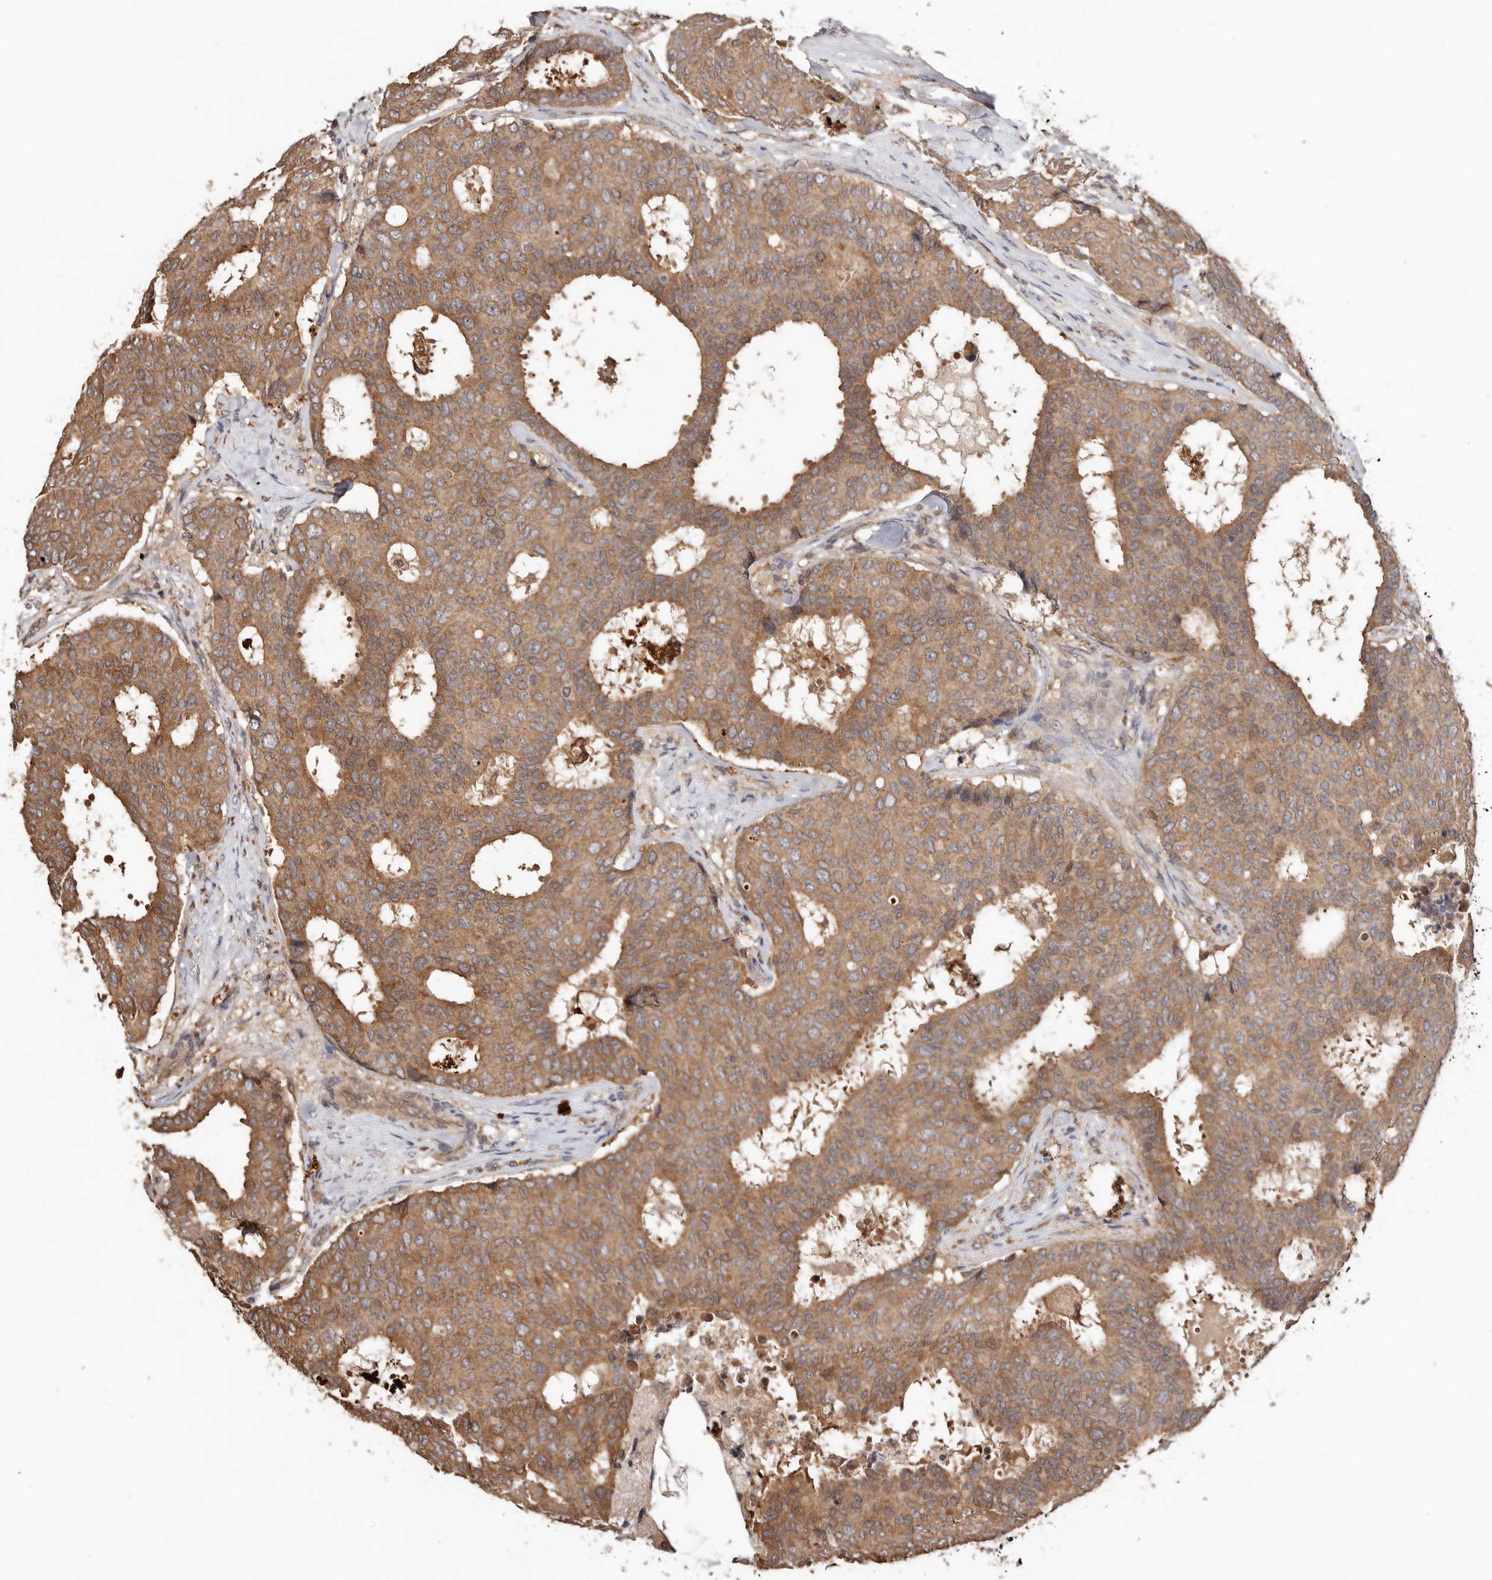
{"staining": {"intensity": "moderate", "quantity": ">75%", "location": "cytoplasmic/membranous"}, "tissue": "breast cancer", "cell_type": "Tumor cells", "image_type": "cancer", "snomed": [{"axis": "morphology", "description": "Duct carcinoma"}, {"axis": "topography", "description": "Breast"}], "caption": "Human breast cancer (intraductal carcinoma) stained with a brown dye displays moderate cytoplasmic/membranous positive positivity in about >75% of tumor cells.", "gene": "RSPO2", "patient": {"sex": "female", "age": 75}}